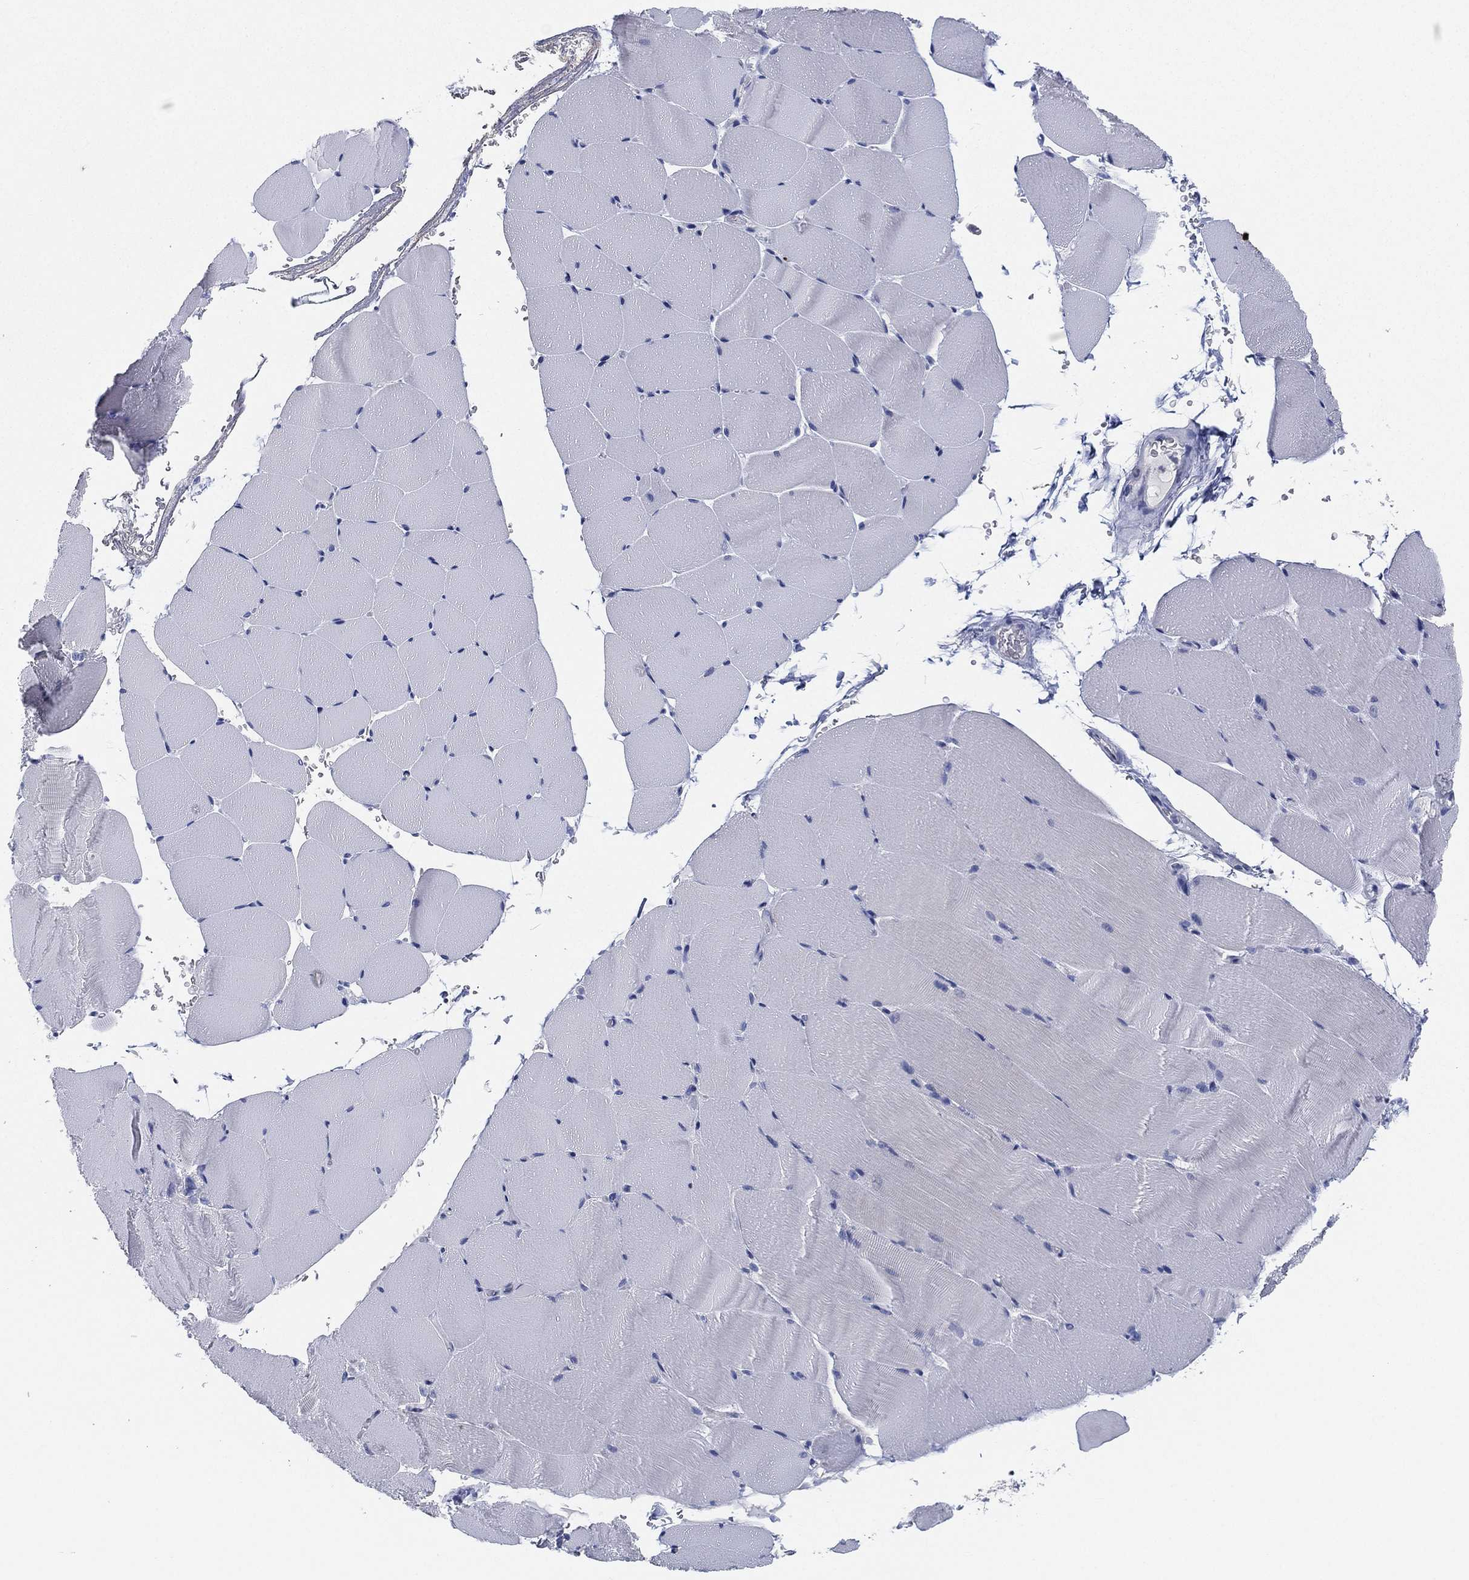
{"staining": {"intensity": "negative", "quantity": "none", "location": "none"}, "tissue": "skeletal muscle", "cell_type": "Myocytes", "image_type": "normal", "snomed": [{"axis": "morphology", "description": "Normal tissue, NOS"}, {"axis": "topography", "description": "Skeletal muscle"}], "caption": "IHC image of benign skeletal muscle stained for a protein (brown), which demonstrates no positivity in myocytes. (DAB (3,3'-diaminobenzidine) immunohistochemistry visualized using brightfield microscopy, high magnification).", "gene": "CCDC70", "patient": {"sex": "female", "age": 37}}